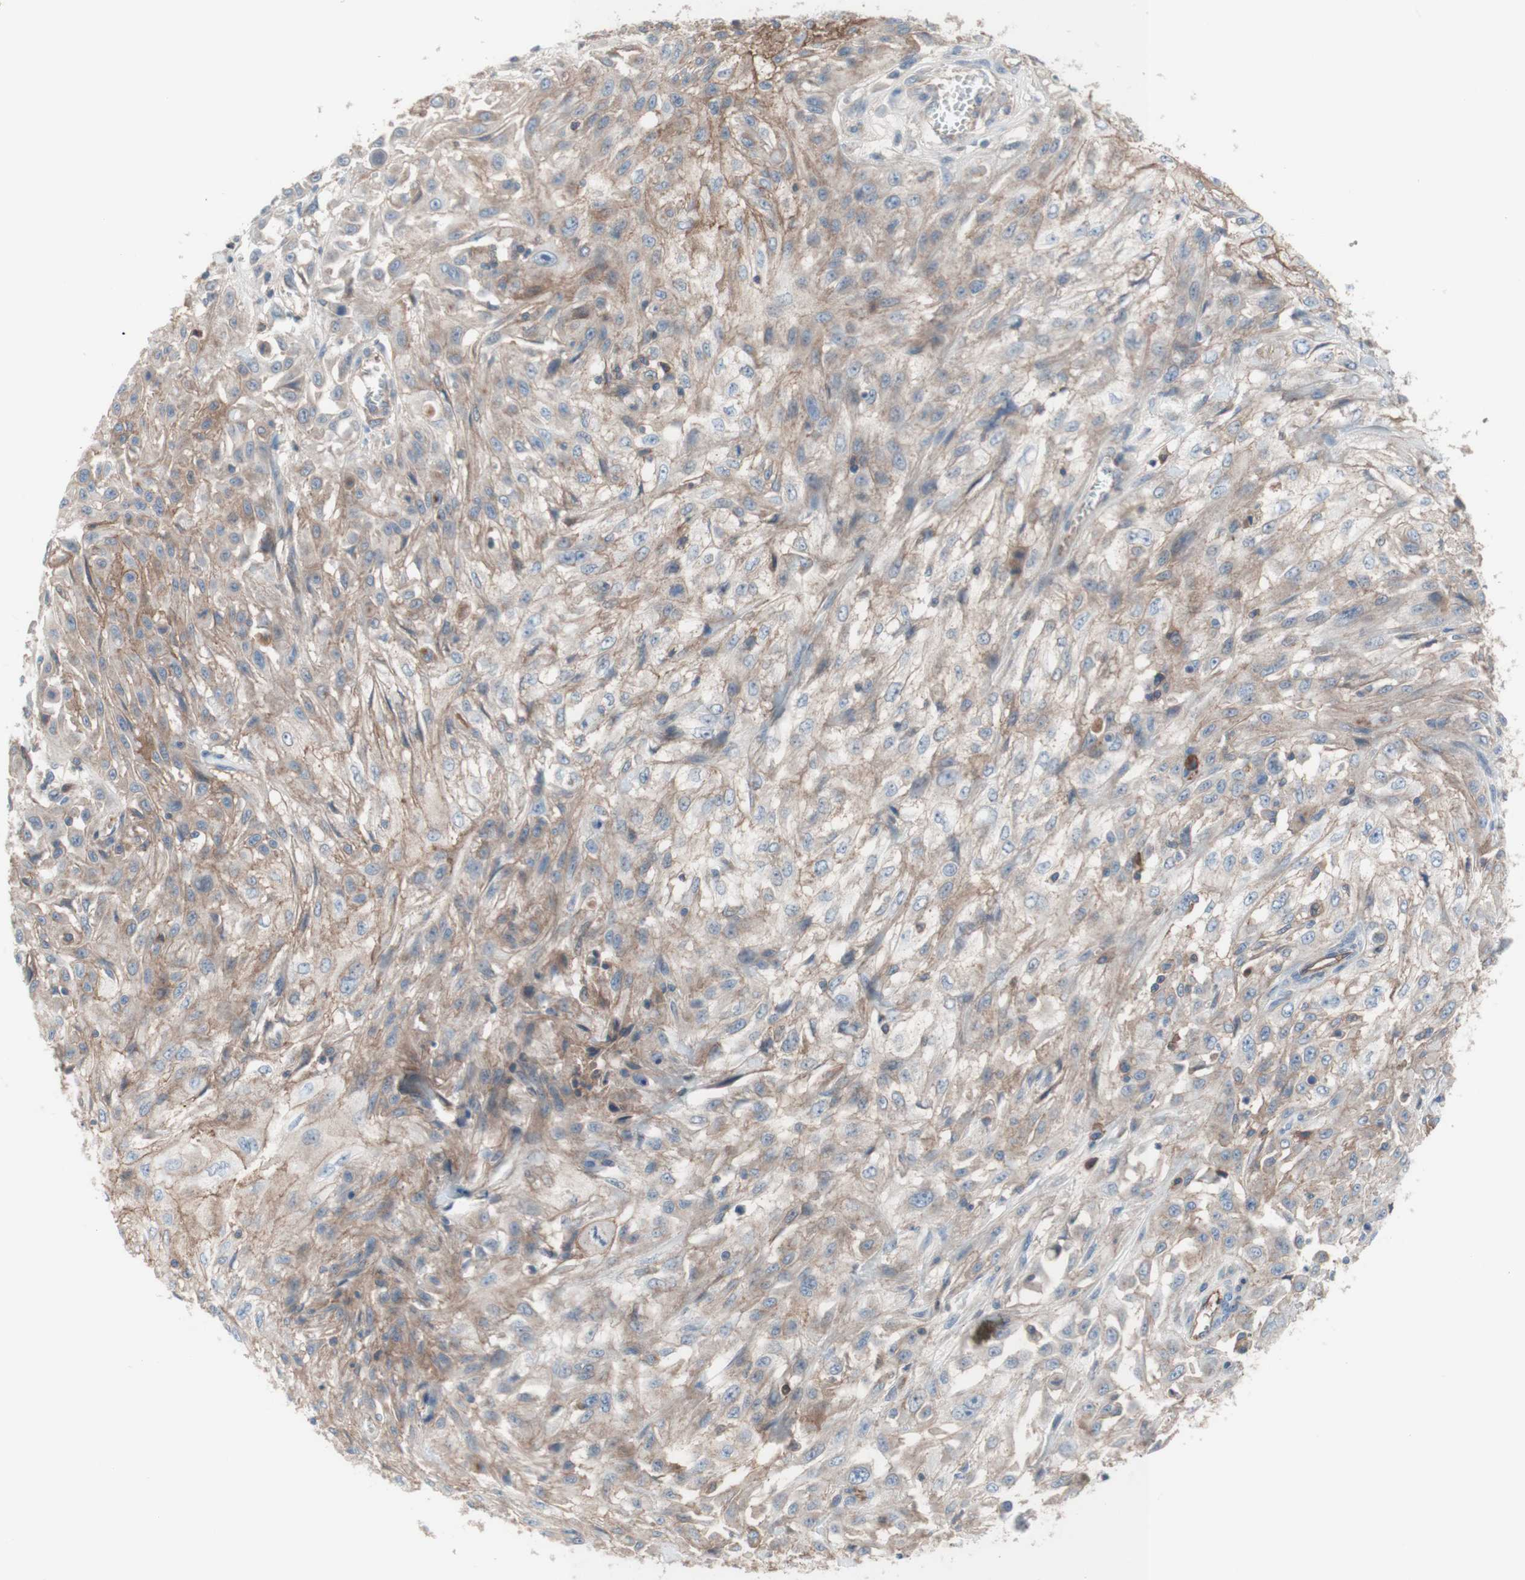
{"staining": {"intensity": "weak", "quantity": ">75%", "location": "cytoplasmic/membranous"}, "tissue": "skin cancer", "cell_type": "Tumor cells", "image_type": "cancer", "snomed": [{"axis": "morphology", "description": "Squamous cell carcinoma, NOS"}, {"axis": "topography", "description": "Skin"}], "caption": "Brown immunohistochemical staining in skin cancer shows weak cytoplasmic/membranous expression in approximately >75% of tumor cells.", "gene": "CD46", "patient": {"sex": "male", "age": 75}}